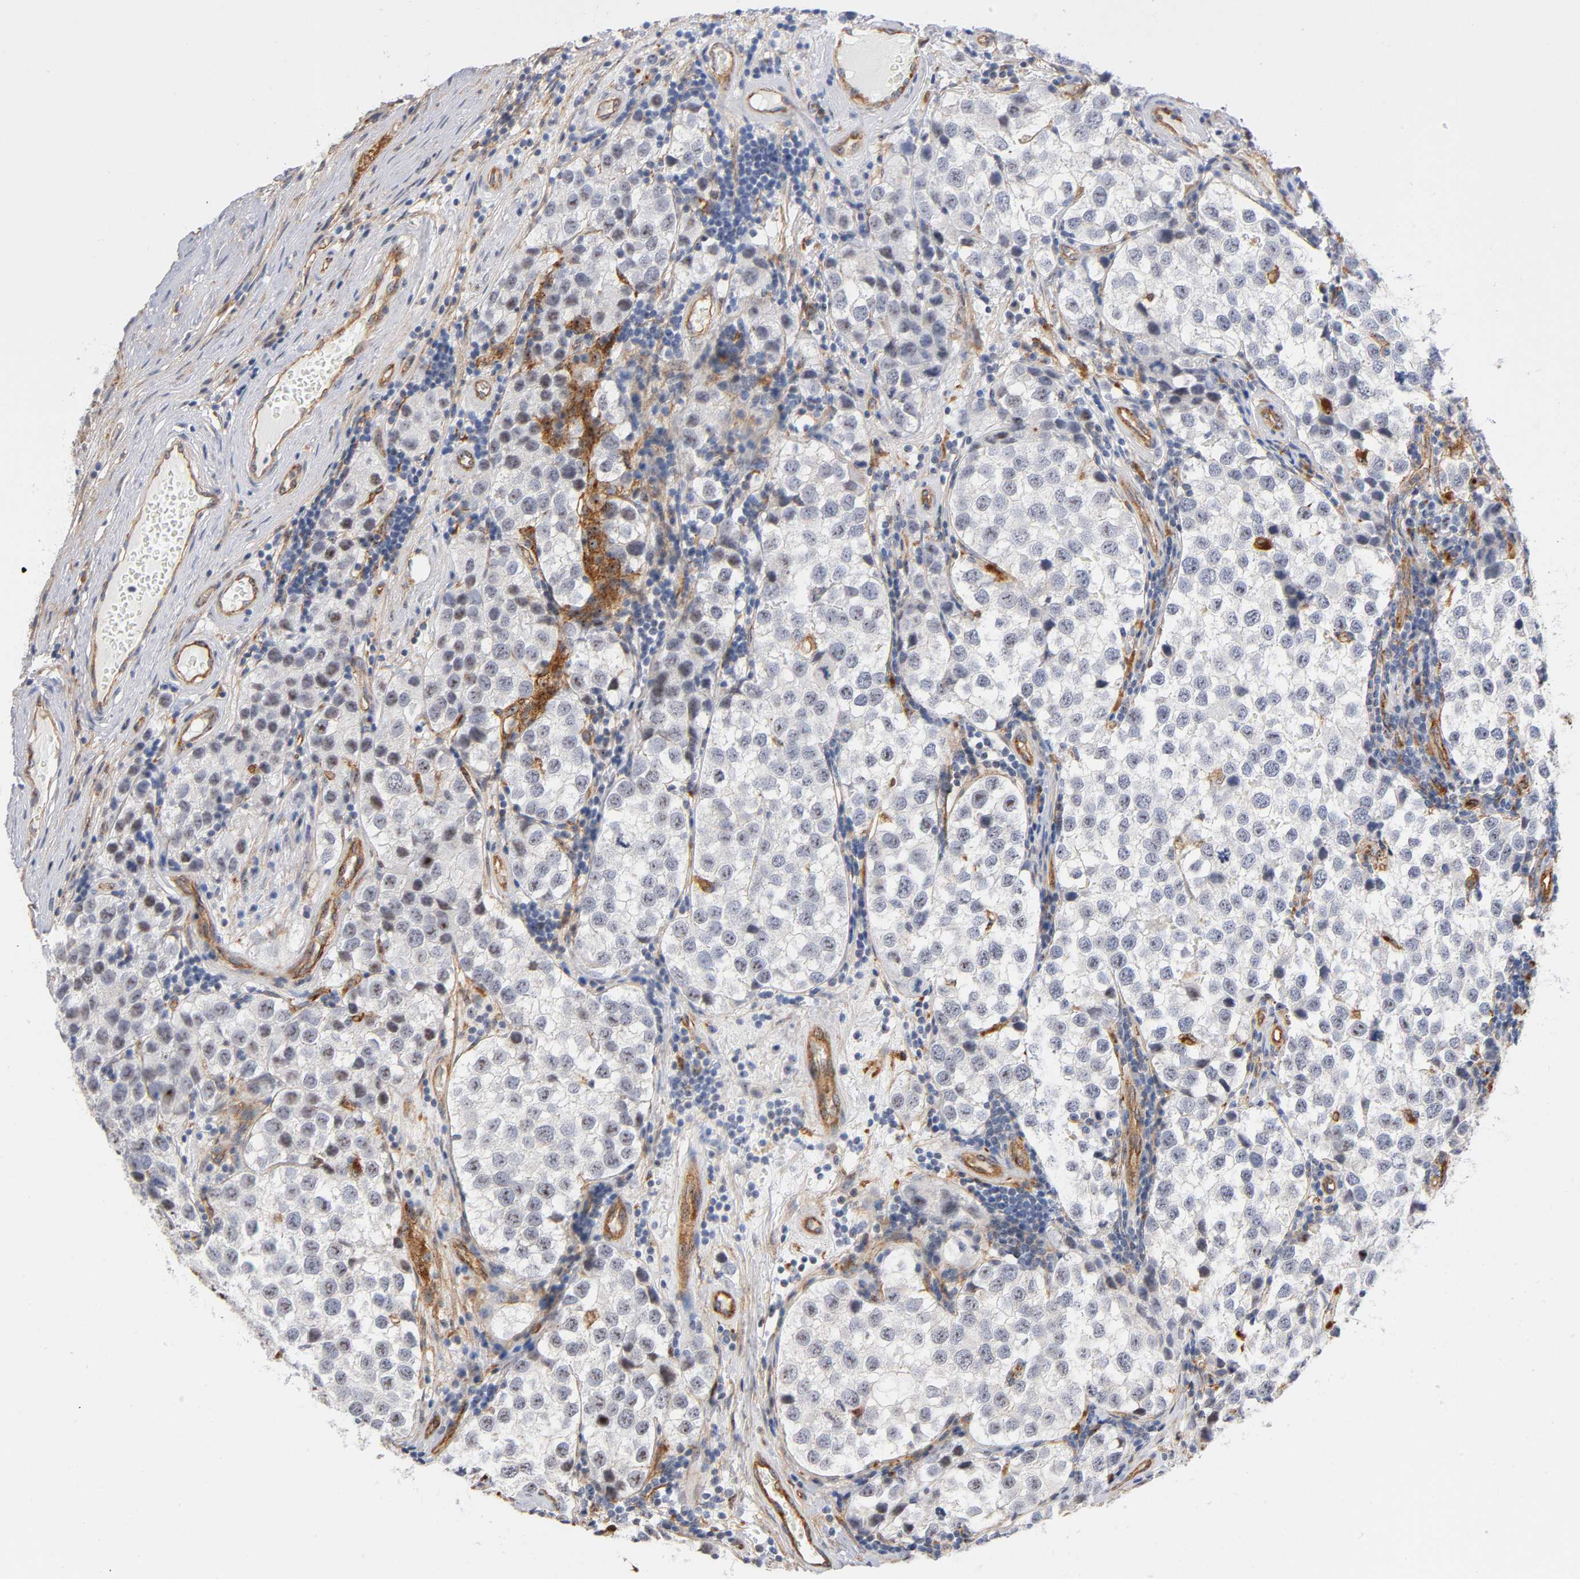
{"staining": {"intensity": "moderate", "quantity": "25%-75%", "location": "nuclear"}, "tissue": "testis cancer", "cell_type": "Tumor cells", "image_type": "cancer", "snomed": [{"axis": "morphology", "description": "Seminoma, NOS"}, {"axis": "topography", "description": "Testis"}], "caption": "Protein expression analysis of testis cancer (seminoma) shows moderate nuclear staining in about 25%-75% of tumor cells. The protein of interest is shown in brown color, while the nuclei are stained blue.", "gene": "PLD1", "patient": {"sex": "male", "age": 39}}